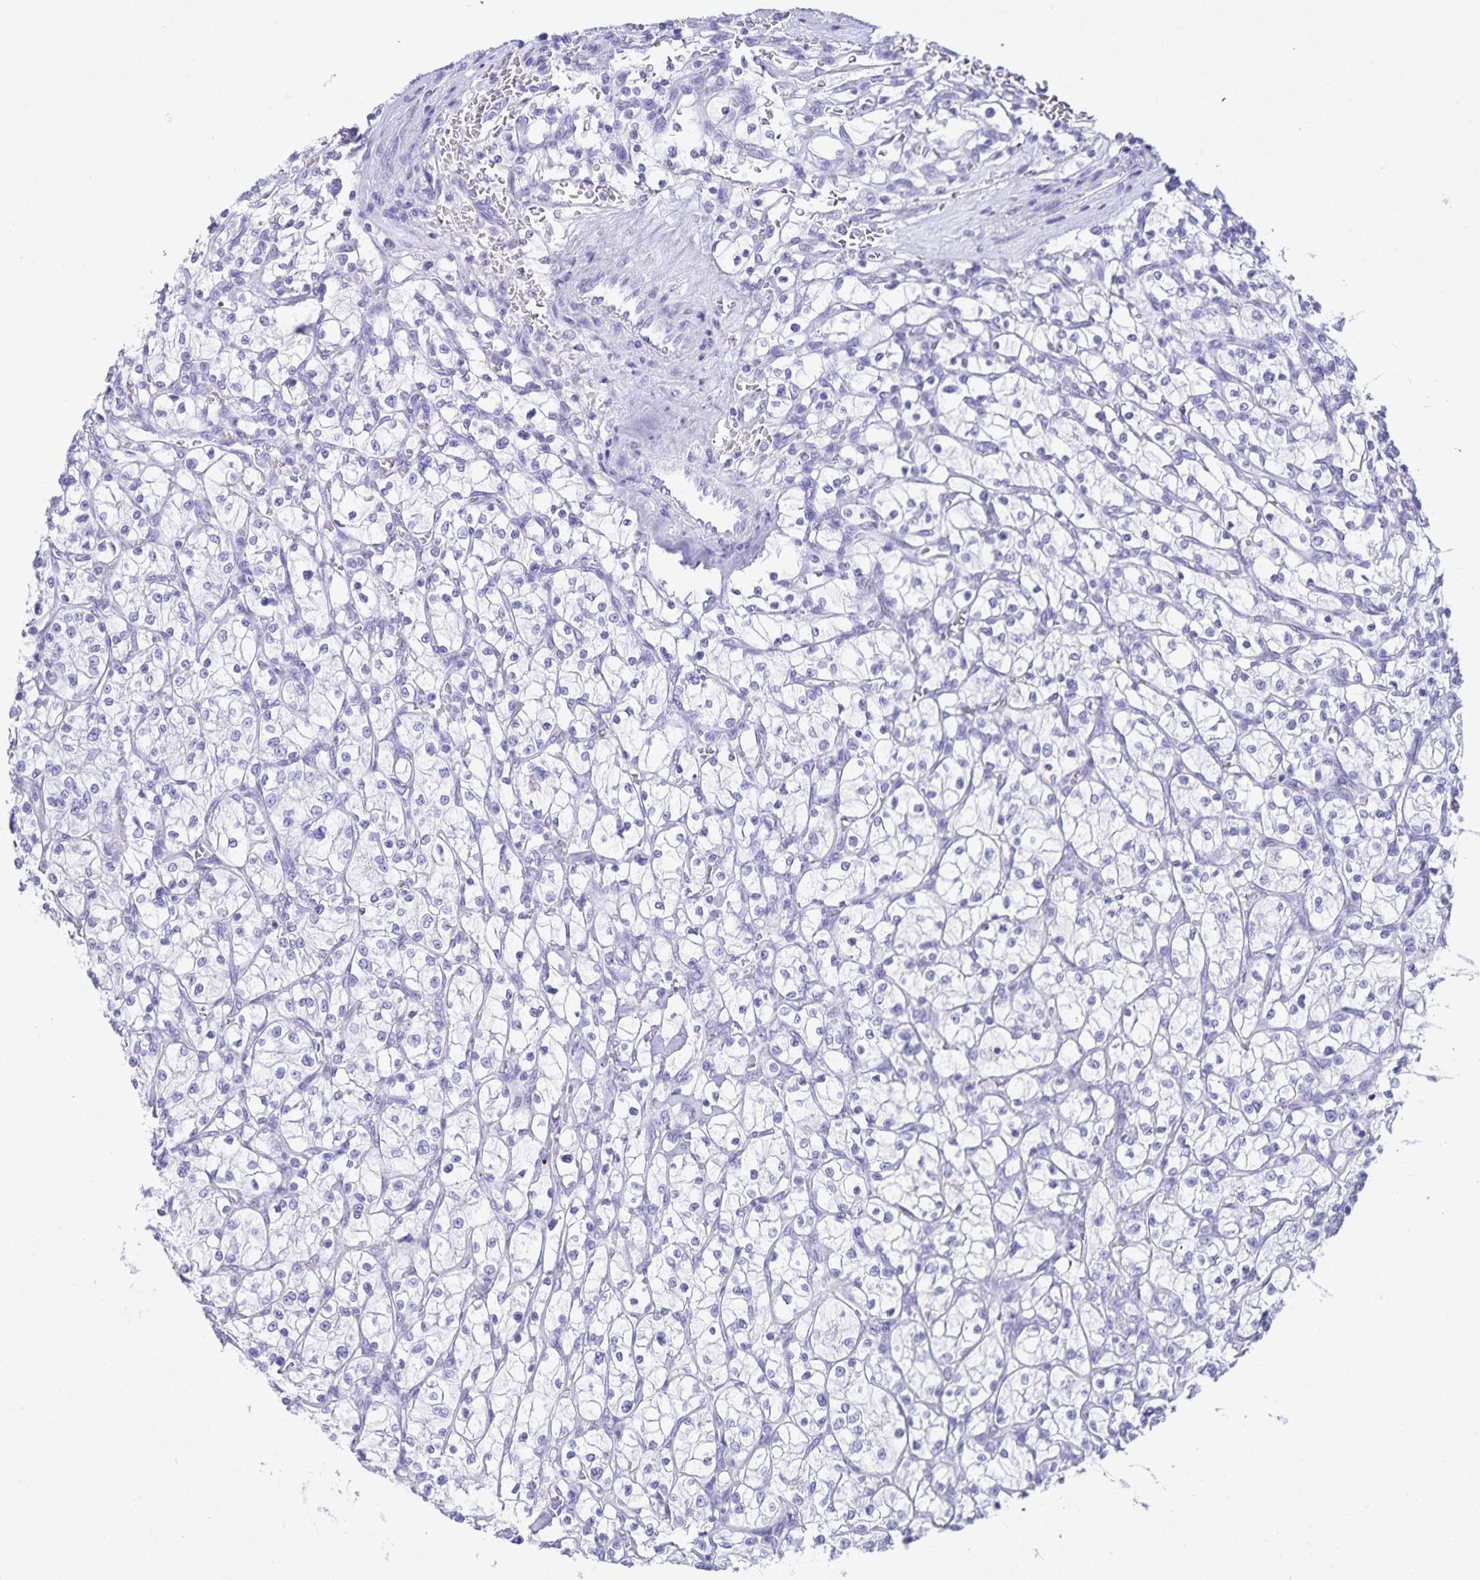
{"staining": {"intensity": "negative", "quantity": "none", "location": "none"}, "tissue": "renal cancer", "cell_type": "Tumor cells", "image_type": "cancer", "snomed": [{"axis": "morphology", "description": "Adenocarcinoma, NOS"}, {"axis": "topography", "description": "Kidney"}], "caption": "Adenocarcinoma (renal) was stained to show a protein in brown. There is no significant expression in tumor cells. Brightfield microscopy of immunohistochemistry (IHC) stained with DAB (brown) and hematoxylin (blue), captured at high magnification.", "gene": "AQP4", "patient": {"sex": "female", "age": 64}}